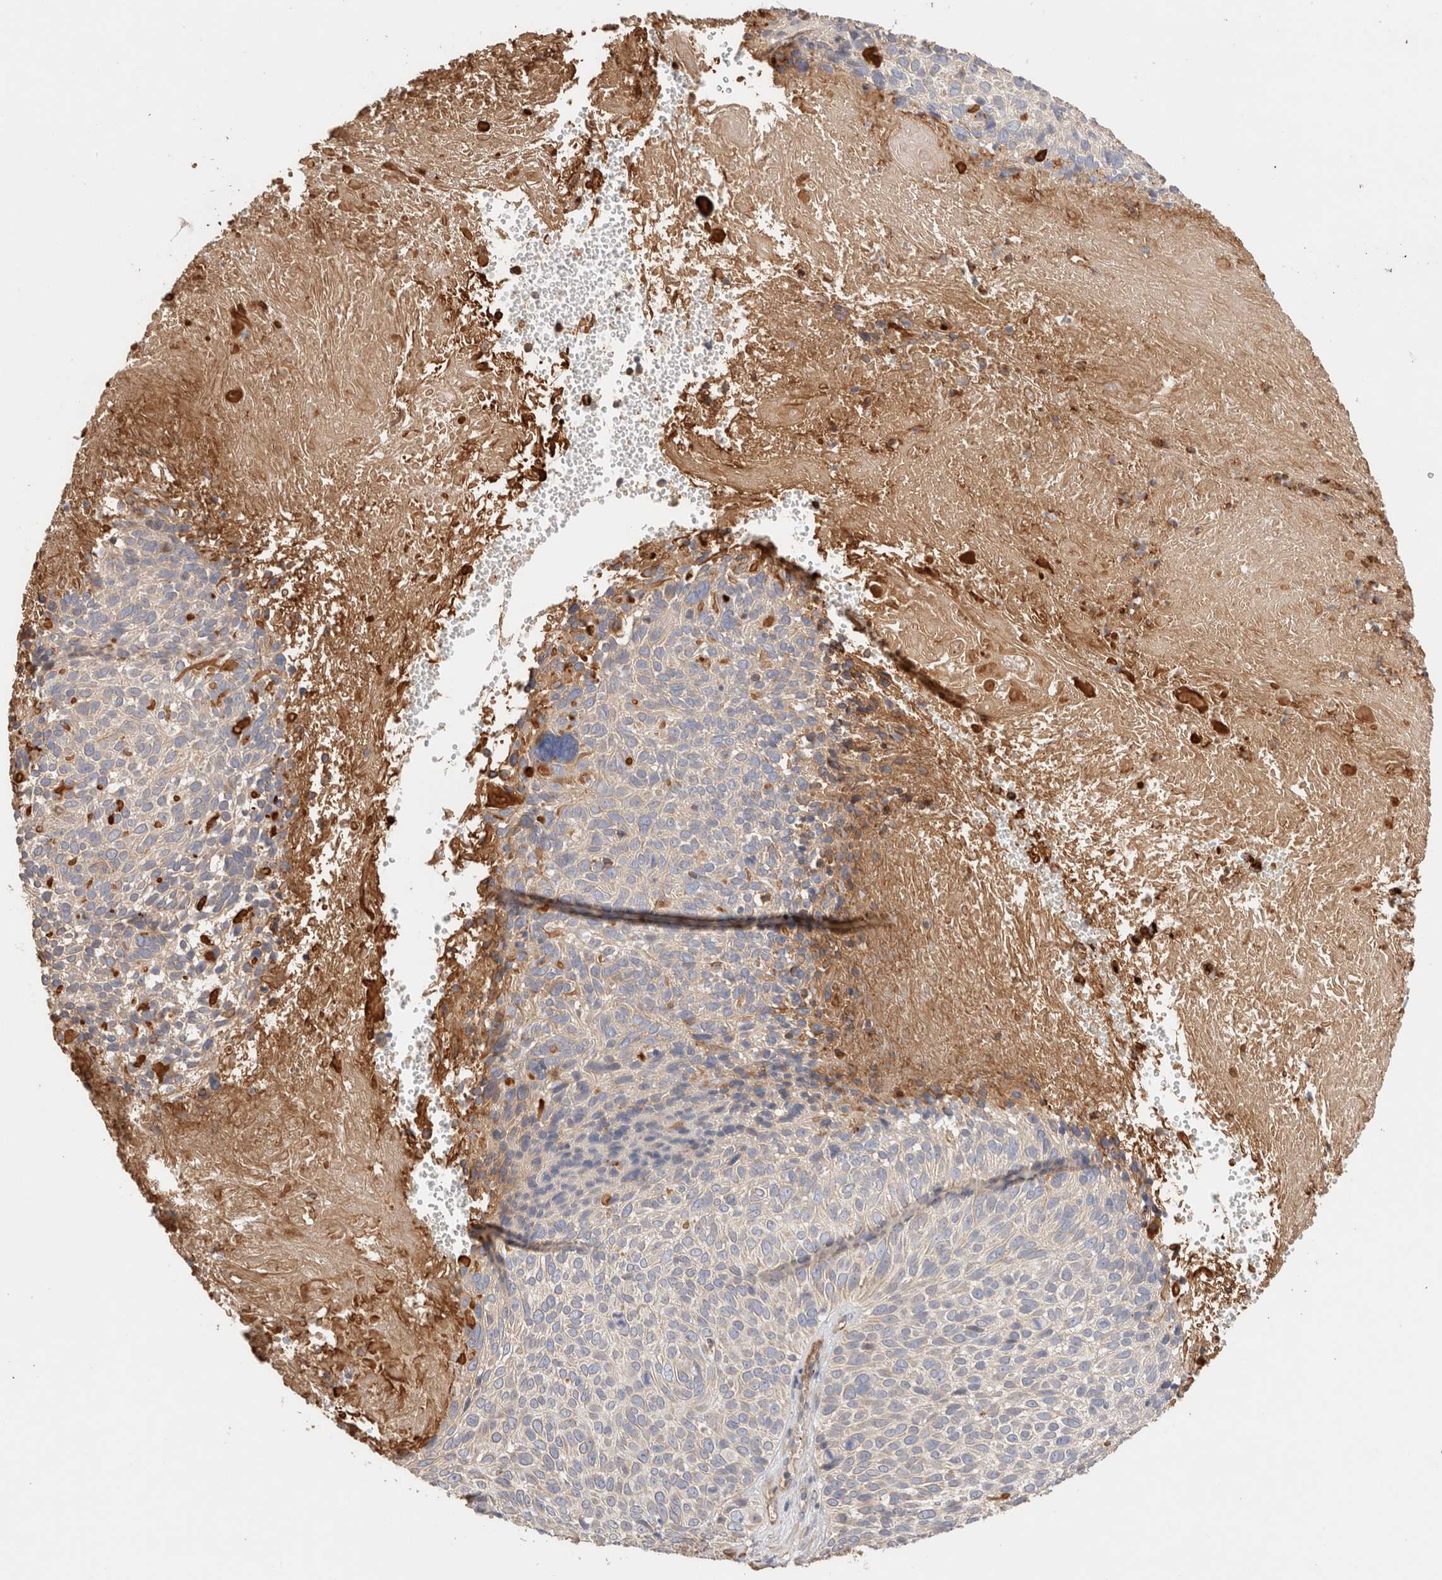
{"staining": {"intensity": "negative", "quantity": "none", "location": "none"}, "tissue": "cervical cancer", "cell_type": "Tumor cells", "image_type": "cancer", "snomed": [{"axis": "morphology", "description": "Squamous cell carcinoma, NOS"}, {"axis": "topography", "description": "Cervix"}], "caption": "Immunohistochemical staining of cervical cancer (squamous cell carcinoma) reveals no significant expression in tumor cells.", "gene": "PROS1", "patient": {"sex": "female", "age": 74}}